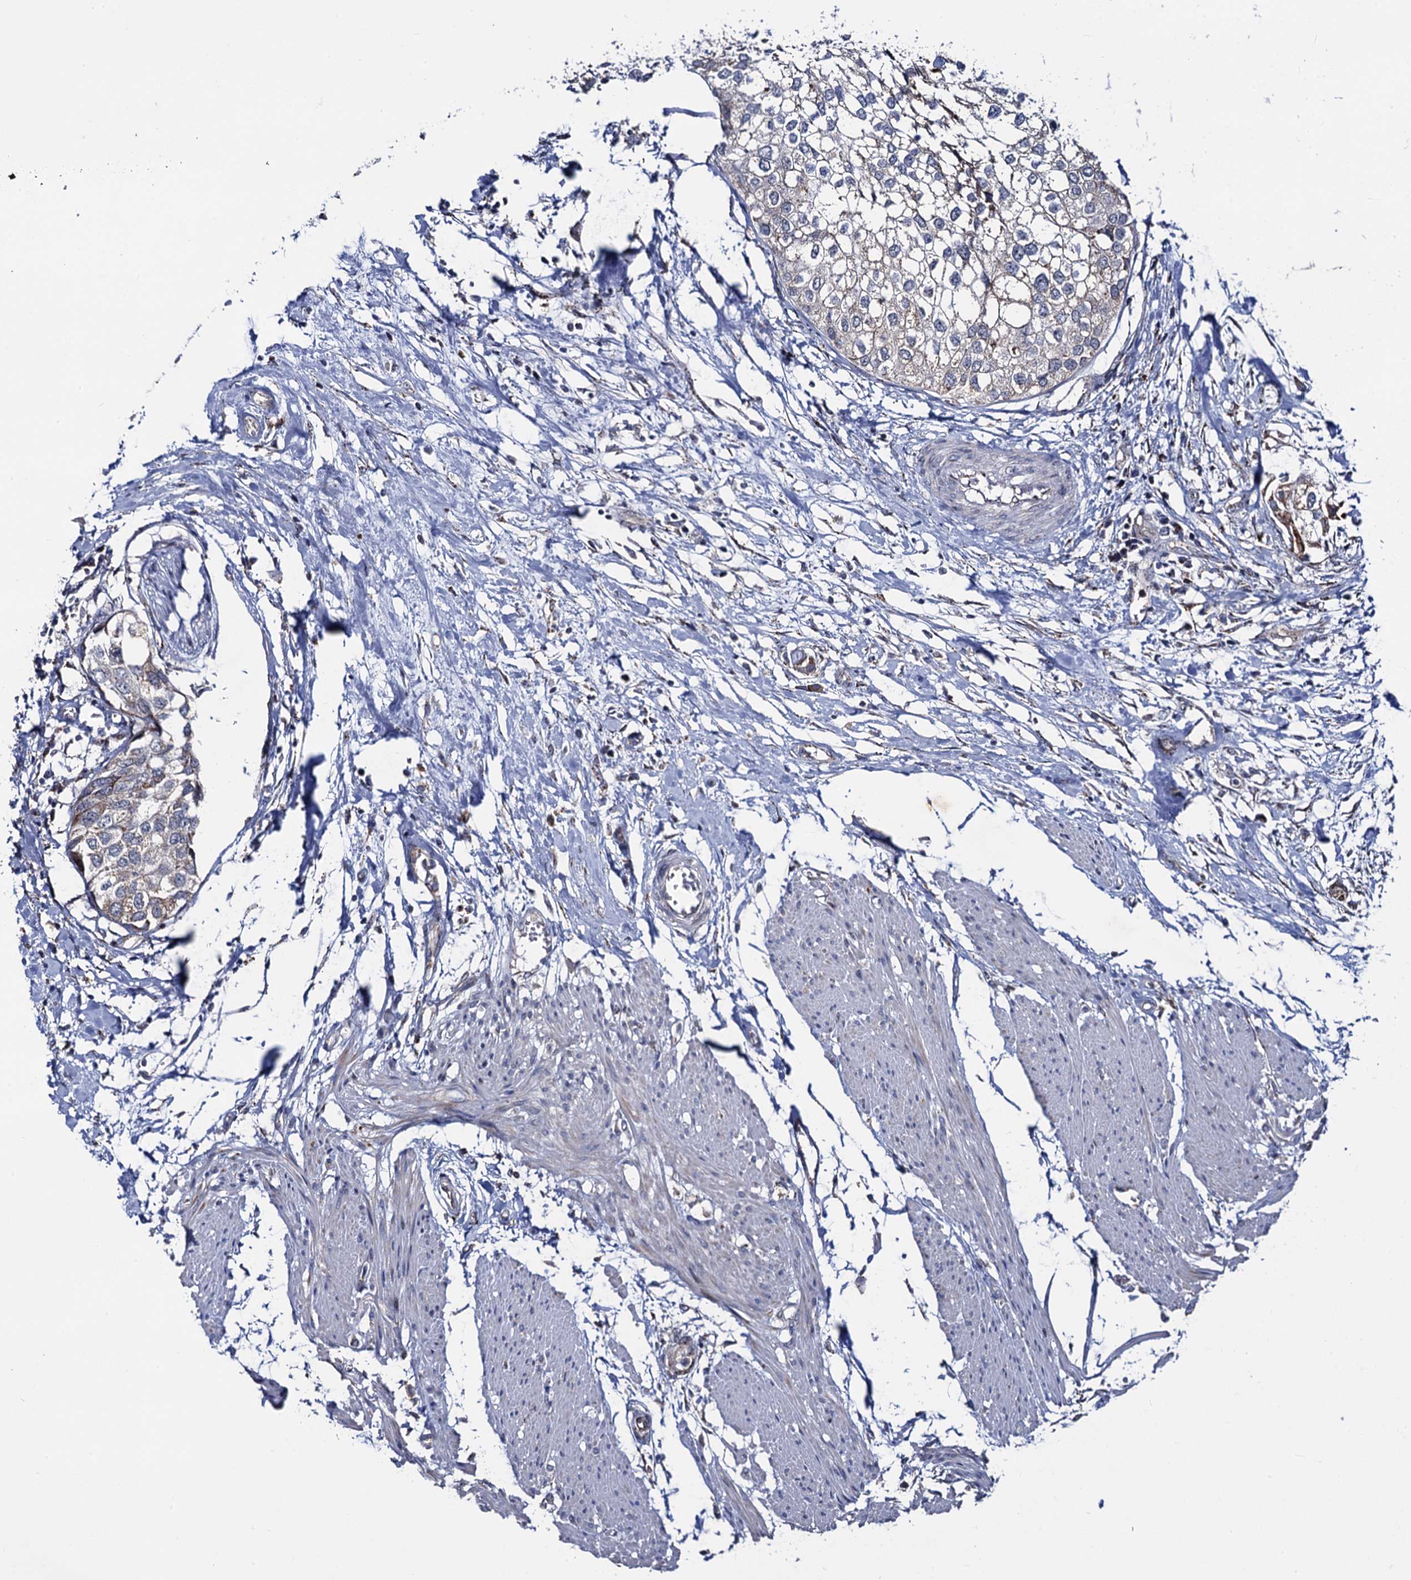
{"staining": {"intensity": "weak", "quantity": "<25%", "location": "cytoplasmic/membranous"}, "tissue": "urothelial cancer", "cell_type": "Tumor cells", "image_type": "cancer", "snomed": [{"axis": "morphology", "description": "Urothelial carcinoma, High grade"}, {"axis": "topography", "description": "Urinary bladder"}], "caption": "An immunohistochemistry (IHC) micrograph of high-grade urothelial carcinoma is shown. There is no staining in tumor cells of high-grade urothelial carcinoma.", "gene": "THAP2", "patient": {"sex": "male", "age": 64}}